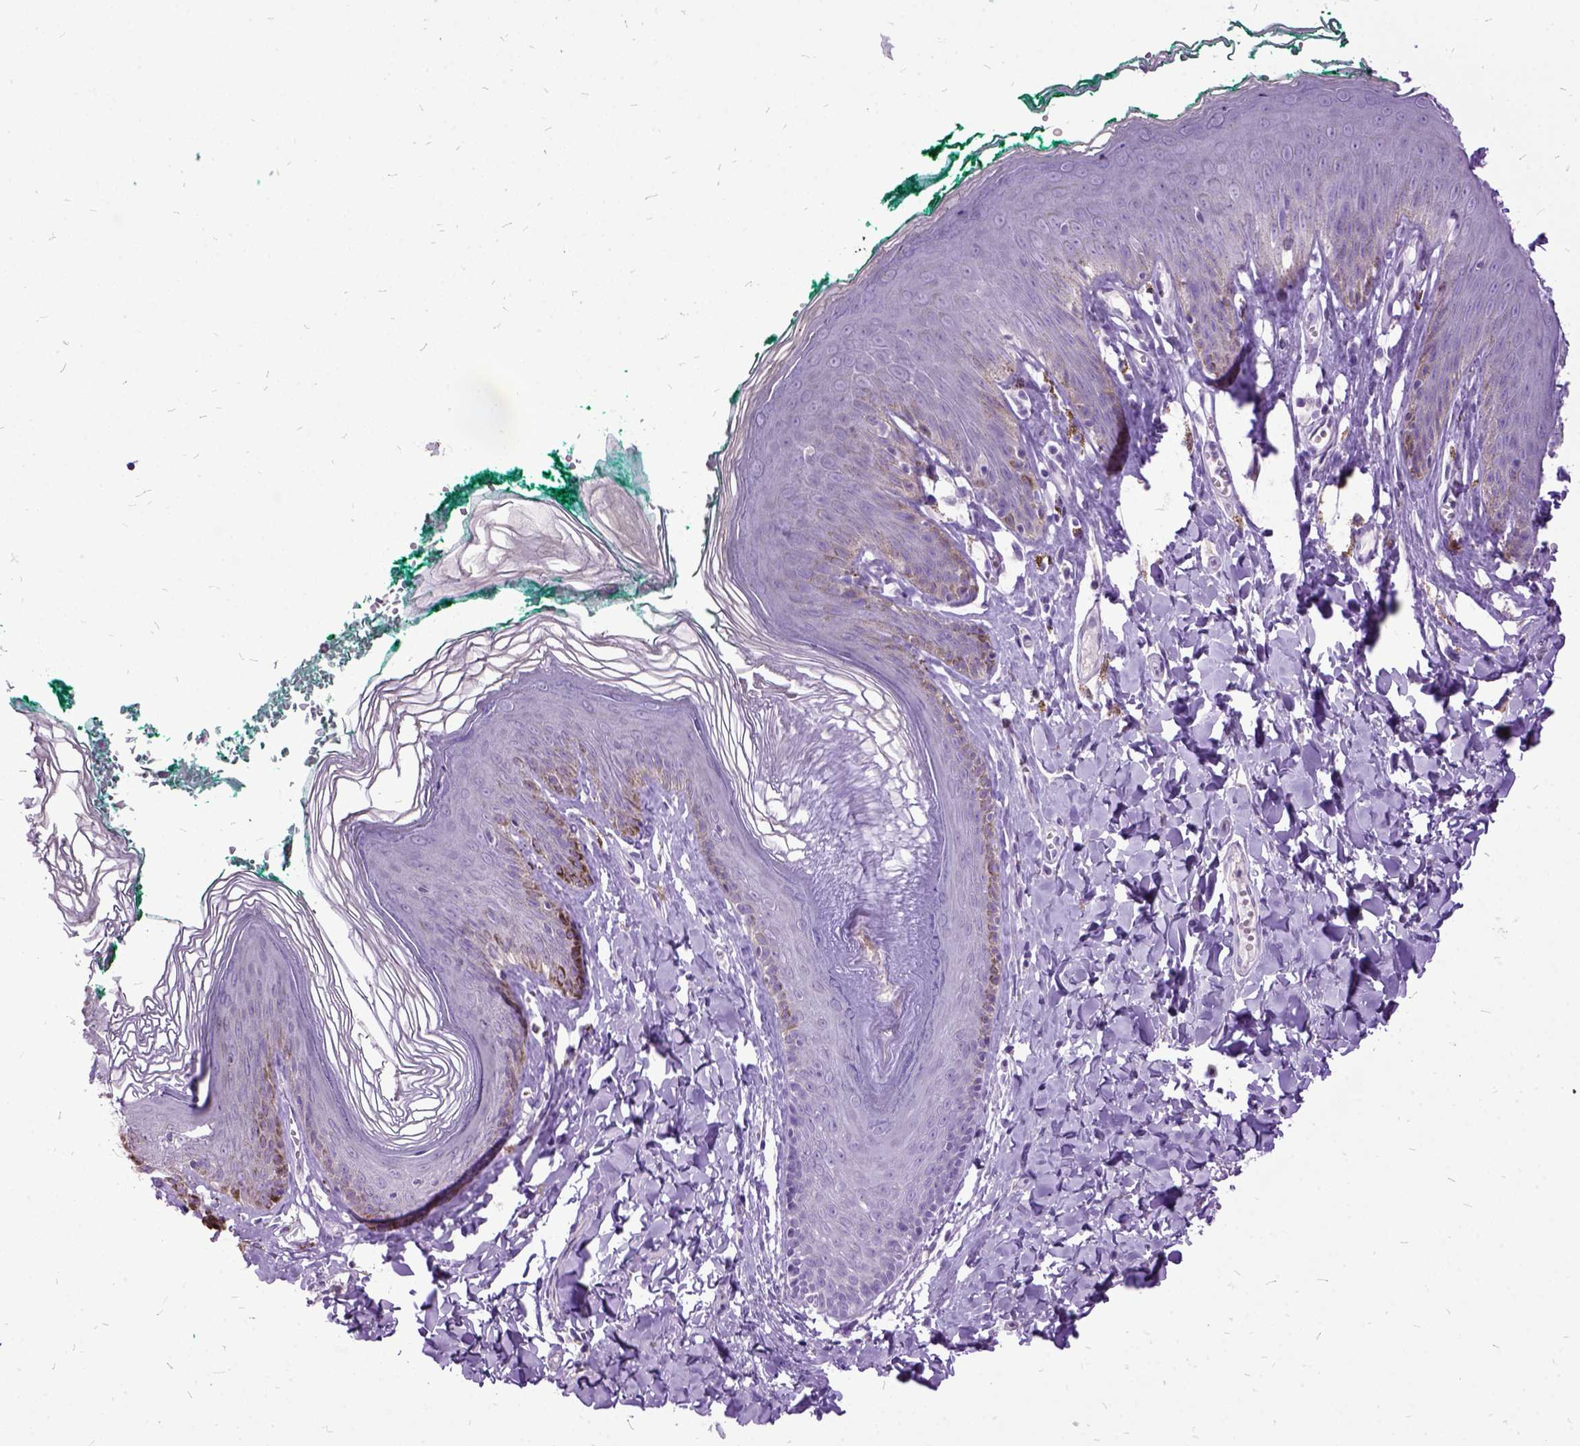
{"staining": {"intensity": "negative", "quantity": "none", "location": "none"}, "tissue": "skin", "cell_type": "Epidermal cells", "image_type": "normal", "snomed": [{"axis": "morphology", "description": "Normal tissue, NOS"}, {"axis": "topography", "description": "Vulva"}, {"axis": "topography", "description": "Peripheral nerve tissue"}], "caption": "Human skin stained for a protein using immunohistochemistry (IHC) shows no expression in epidermal cells.", "gene": "MME", "patient": {"sex": "female", "age": 66}}